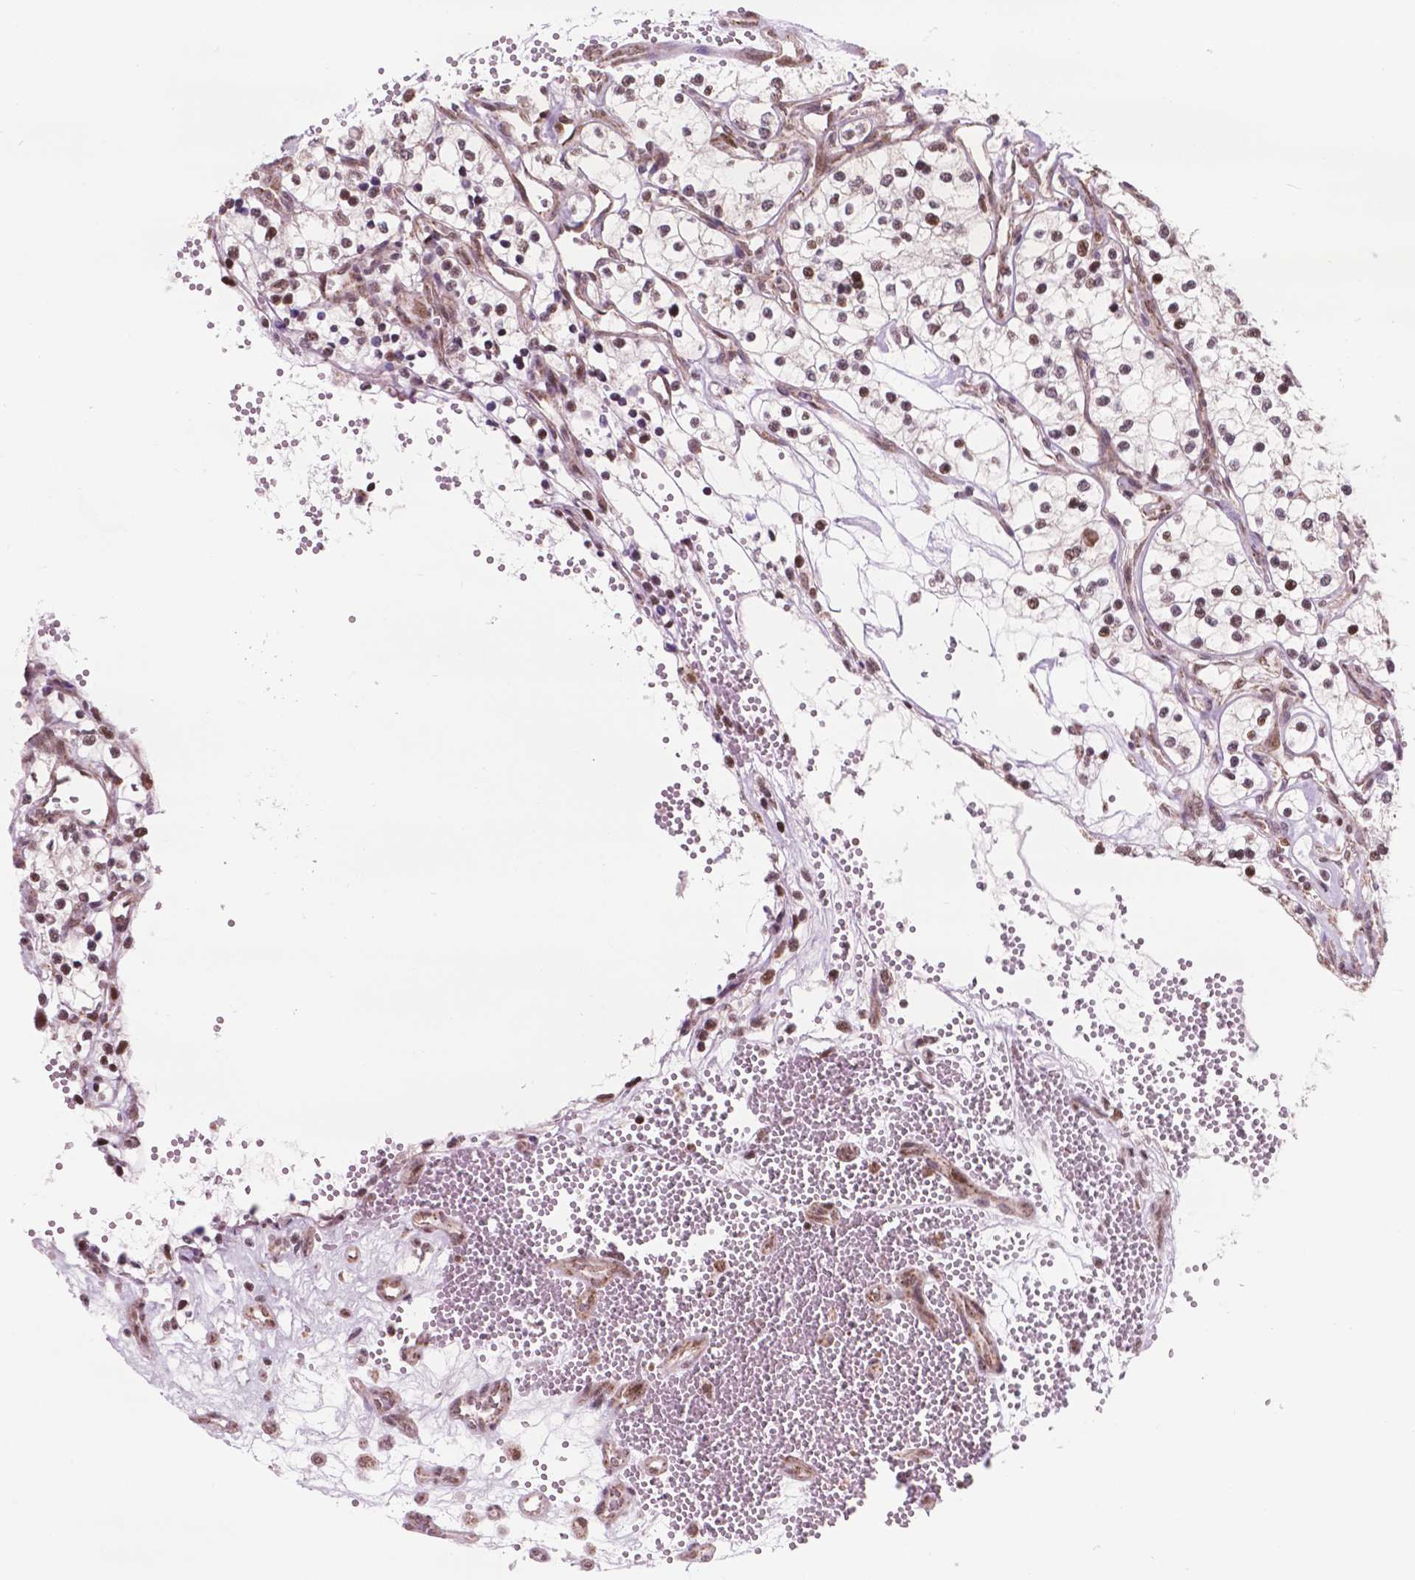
{"staining": {"intensity": "moderate", "quantity": ">75%", "location": "nuclear"}, "tissue": "renal cancer", "cell_type": "Tumor cells", "image_type": "cancer", "snomed": [{"axis": "morphology", "description": "Adenocarcinoma, NOS"}, {"axis": "topography", "description": "Kidney"}], "caption": "Protein analysis of adenocarcinoma (renal) tissue exhibits moderate nuclear expression in about >75% of tumor cells.", "gene": "NDUFA10", "patient": {"sex": "female", "age": 69}}